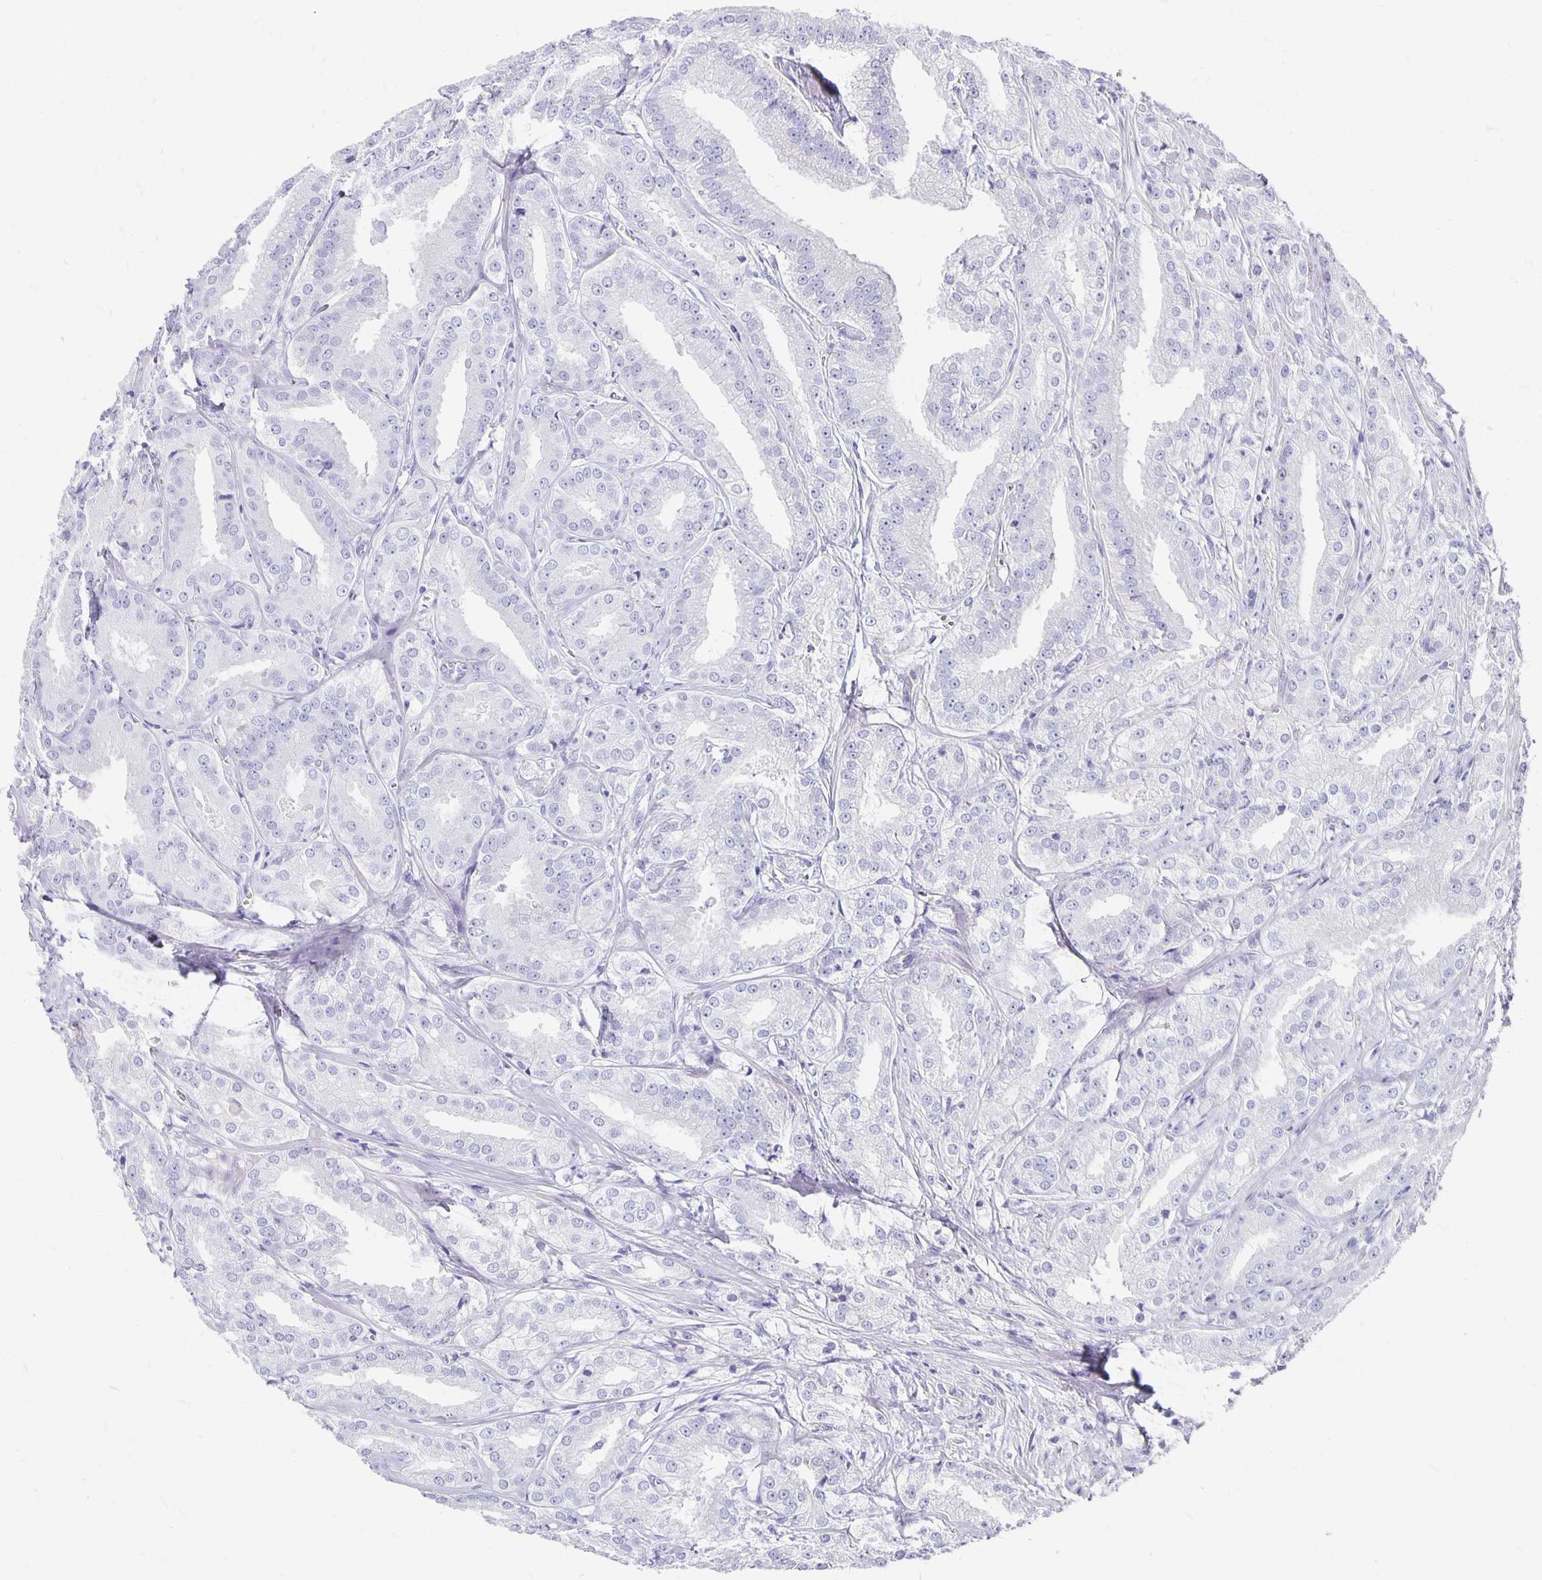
{"staining": {"intensity": "negative", "quantity": "none", "location": "none"}, "tissue": "prostate cancer", "cell_type": "Tumor cells", "image_type": "cancer", "snomed": [{"axis": "morphology", "description": "Adenocarcinoma, High grade"}, {"axis": "topography", "description": "Prostate"}], "caption": "Histopathology image shows no protein positivity in tumor cells of prostate adenocarcinoma (high-grade) tissue.", "gene": "APOB", "patient": {"sex": "male", "age": 64}}